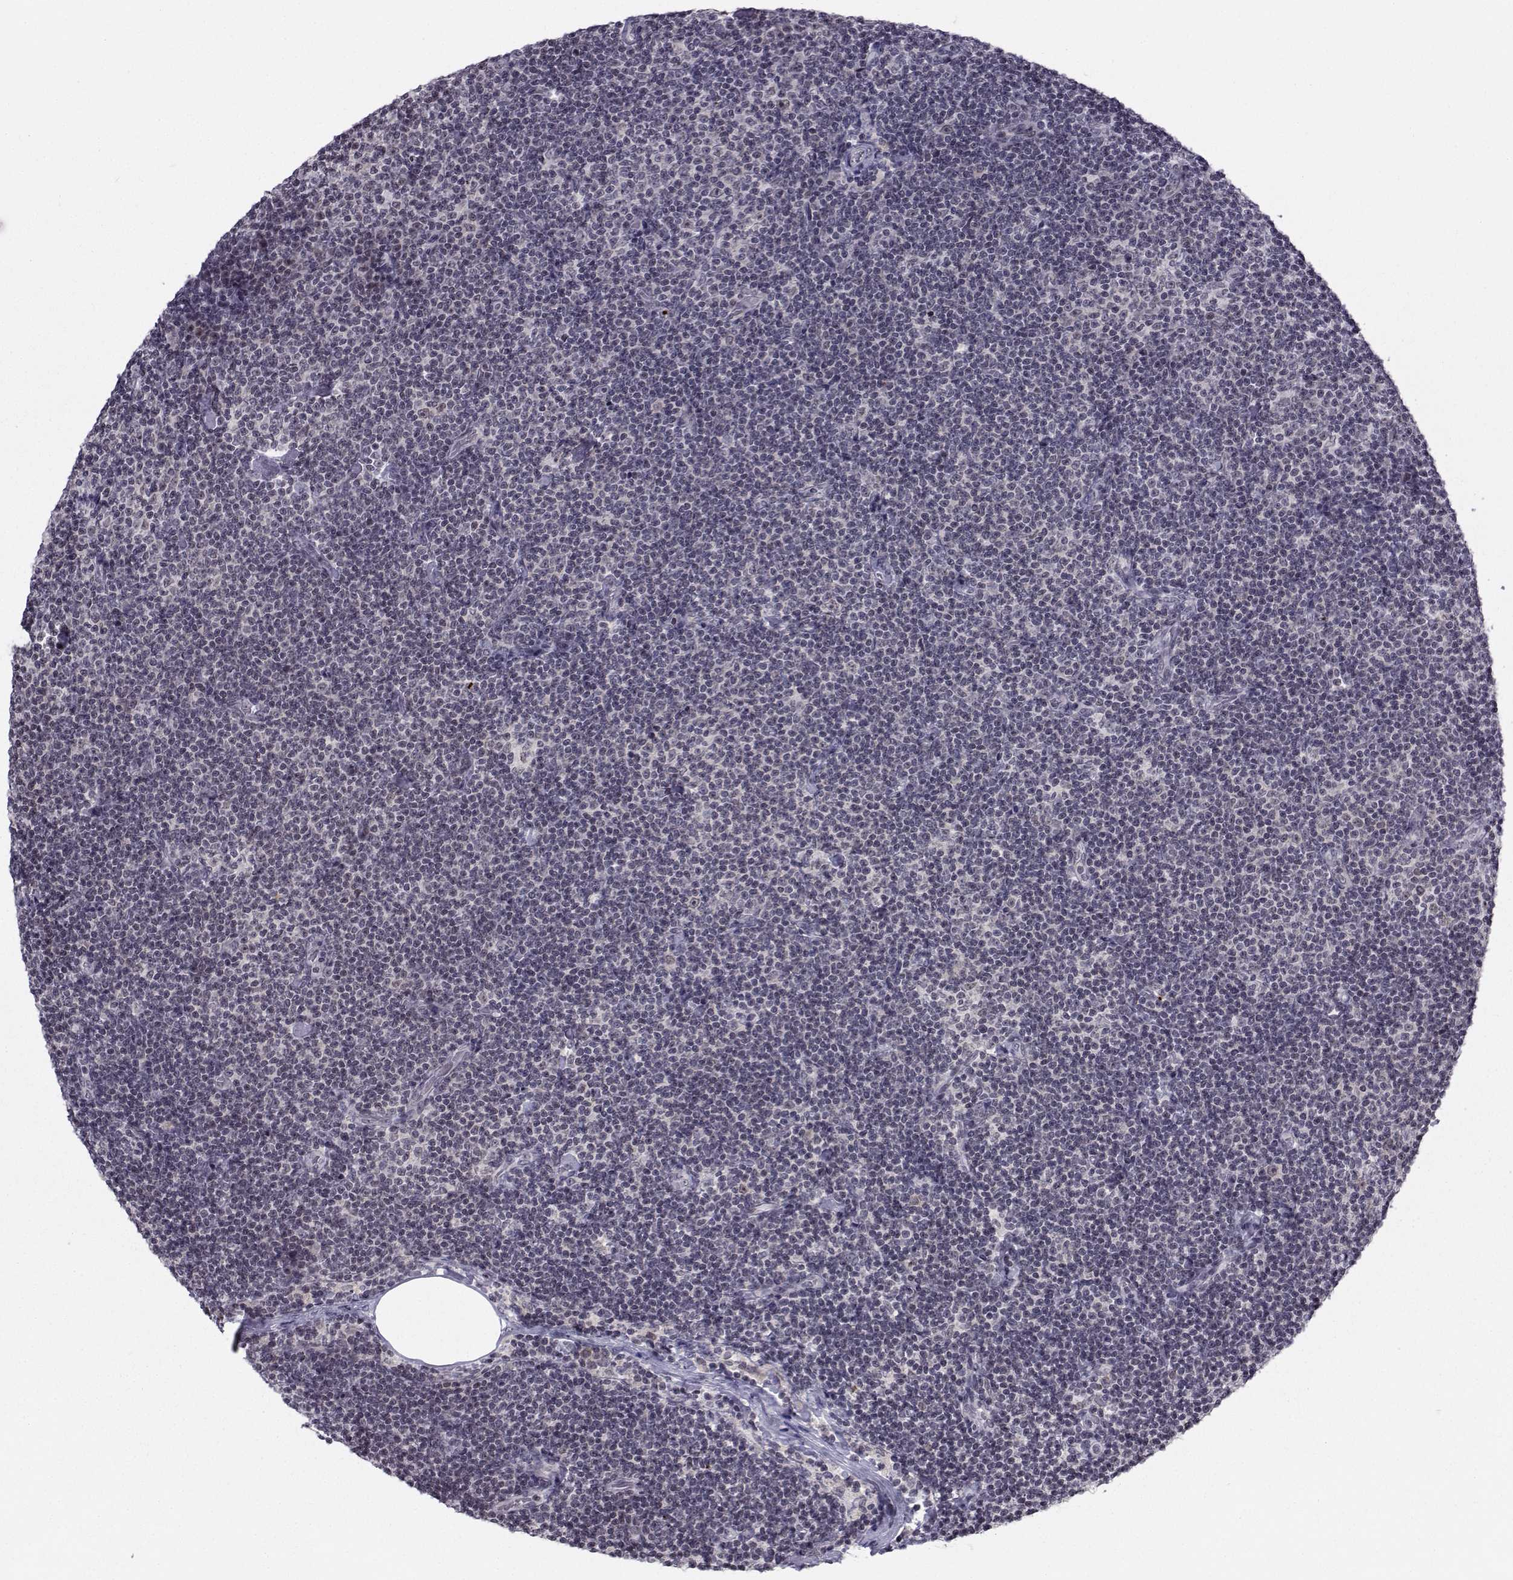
{"staining": {"intensity": "negative", "quantity": "none", "location": "none"}, "tissue": "lymphoma", "cell_type": "Tumor cells", "image_type": "cancer", "snomed": [{"axis": "morphology", "description": "Malignant lymphoma, non-Hodgkin's type, Low grade"}, {"axis": "topography", "description": "Lymph node"}], "caption": "IHC image of neoplastic tissue: lymphoma stained with DAB (3,3'-diaminobenzidine) exhibits no significant protein expression in tumor cells.", "gene": "MARCHF4", "patient": {"sex": "male", "age": 81}}